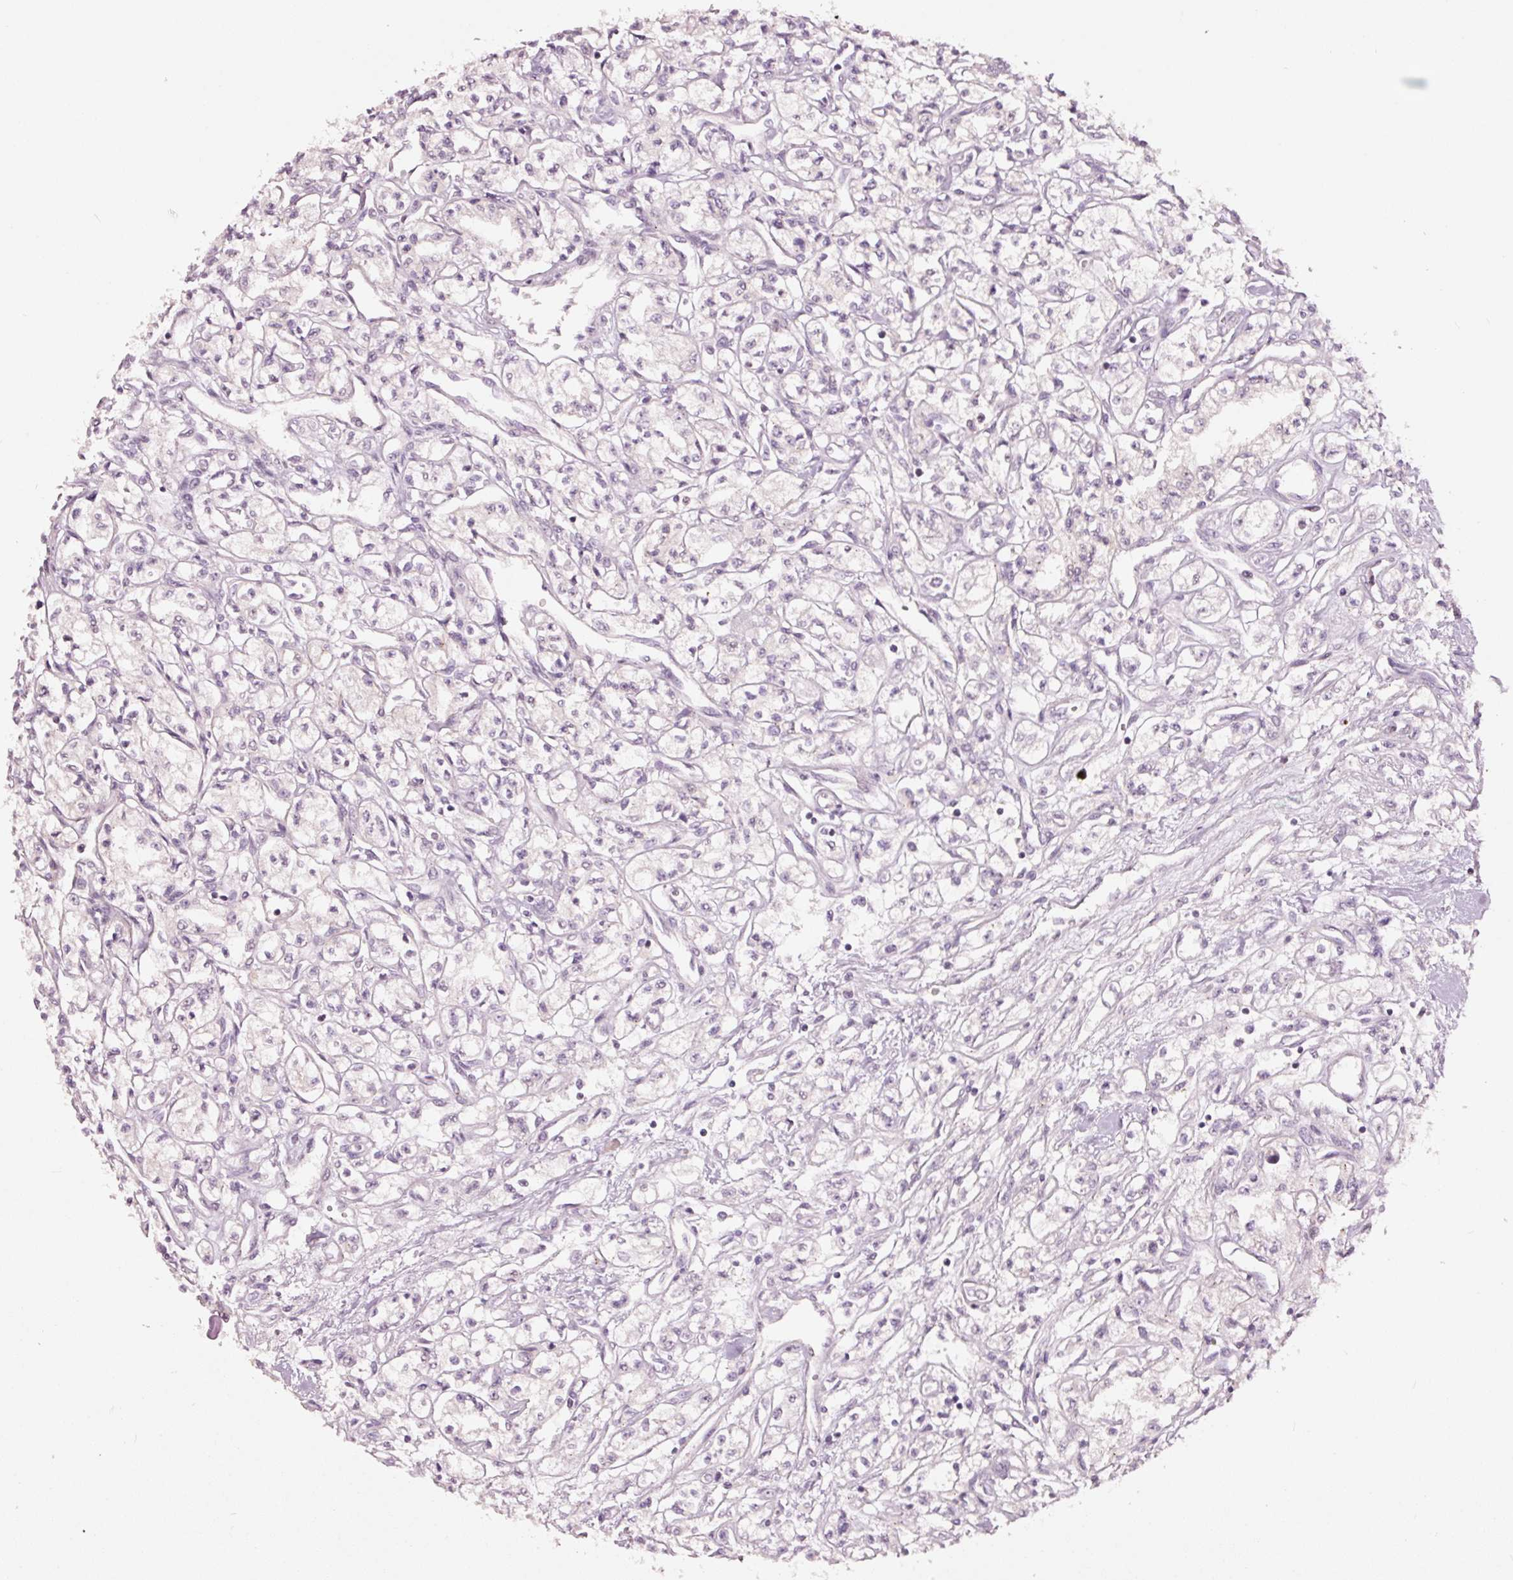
{"staining": {"intensity": "negative", "quantity": "none", "location": "none"}, "tissue": "renal cancer", "cell_type": "Tumor cells", "image_type": "cancer", "snomed": [{"axis": "morphology", "description": "Adenocarcinoma, NOS"}, {"axis": "topography", "description": "Kidney"}], "caption": "This micrograph is of renal cancer (adenocarcinoma) stained with immunohistochemistry to label a protein in brown with the nuclei are counter-stained blue. There is no staining in tumor cells.", "gene": "DAPP1", "patient": {"sex": "male", "age": 56}}